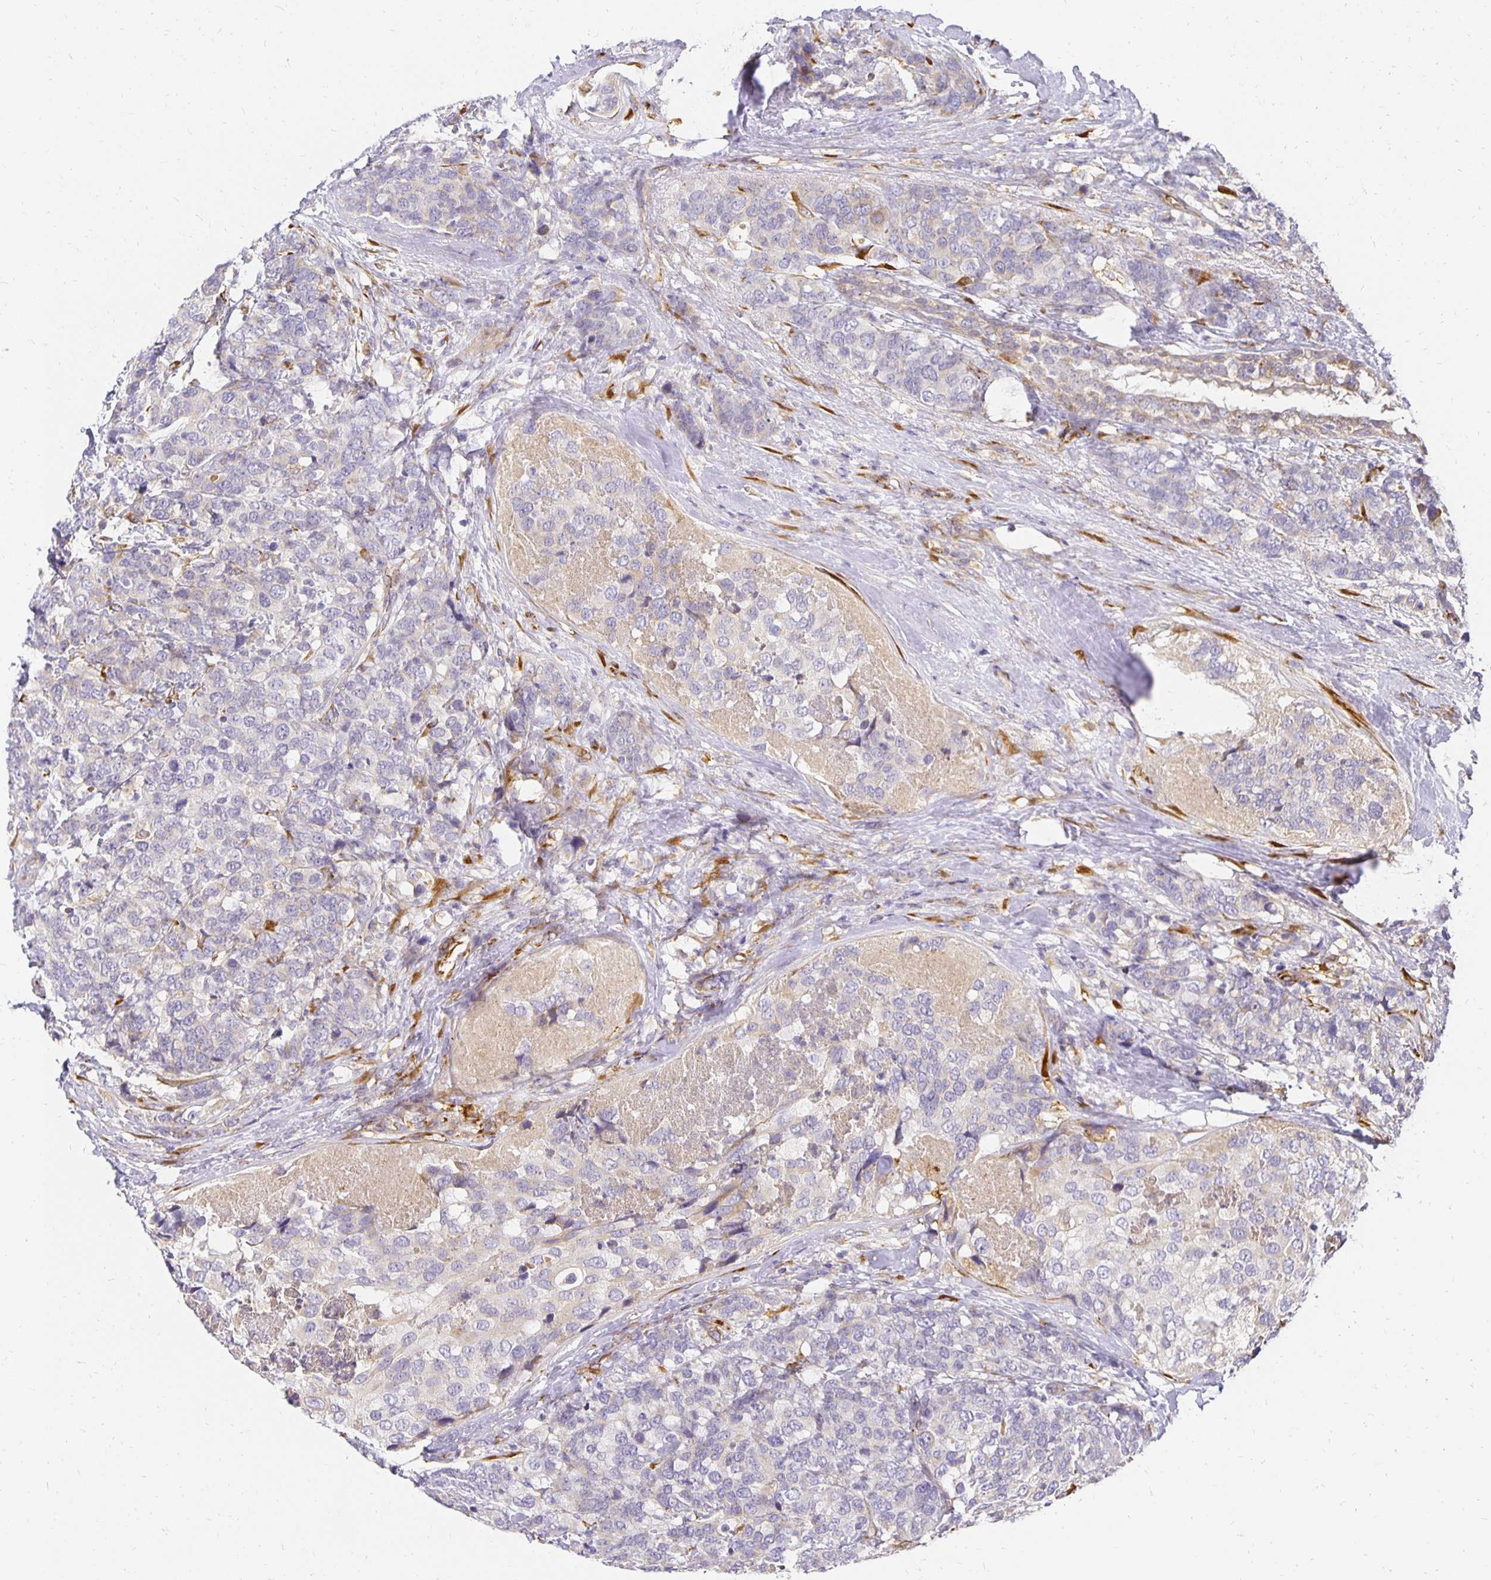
{"staining": {"intensity": "negative", "quantity": "none", "location": "none"}, "tissue": "breast cancer", "cell_type": "Tumor cells", "image_type": "cancer", "snomed": [{"axis": "morphology", "description": "Lobular carcinoma"}, {"axis": "topography", "description": "Breast"}], "caption": "This image is of breast cancer stained with IHC to label a protein in brown with the nuclei are counter-stained blue. There is no positivity in tumor cells. (DAB immunohistochemistry (IHC) with hematoxylin counter stain).", "gene": "PLOD1", "patient": {"sex": "female", "age": 59}}